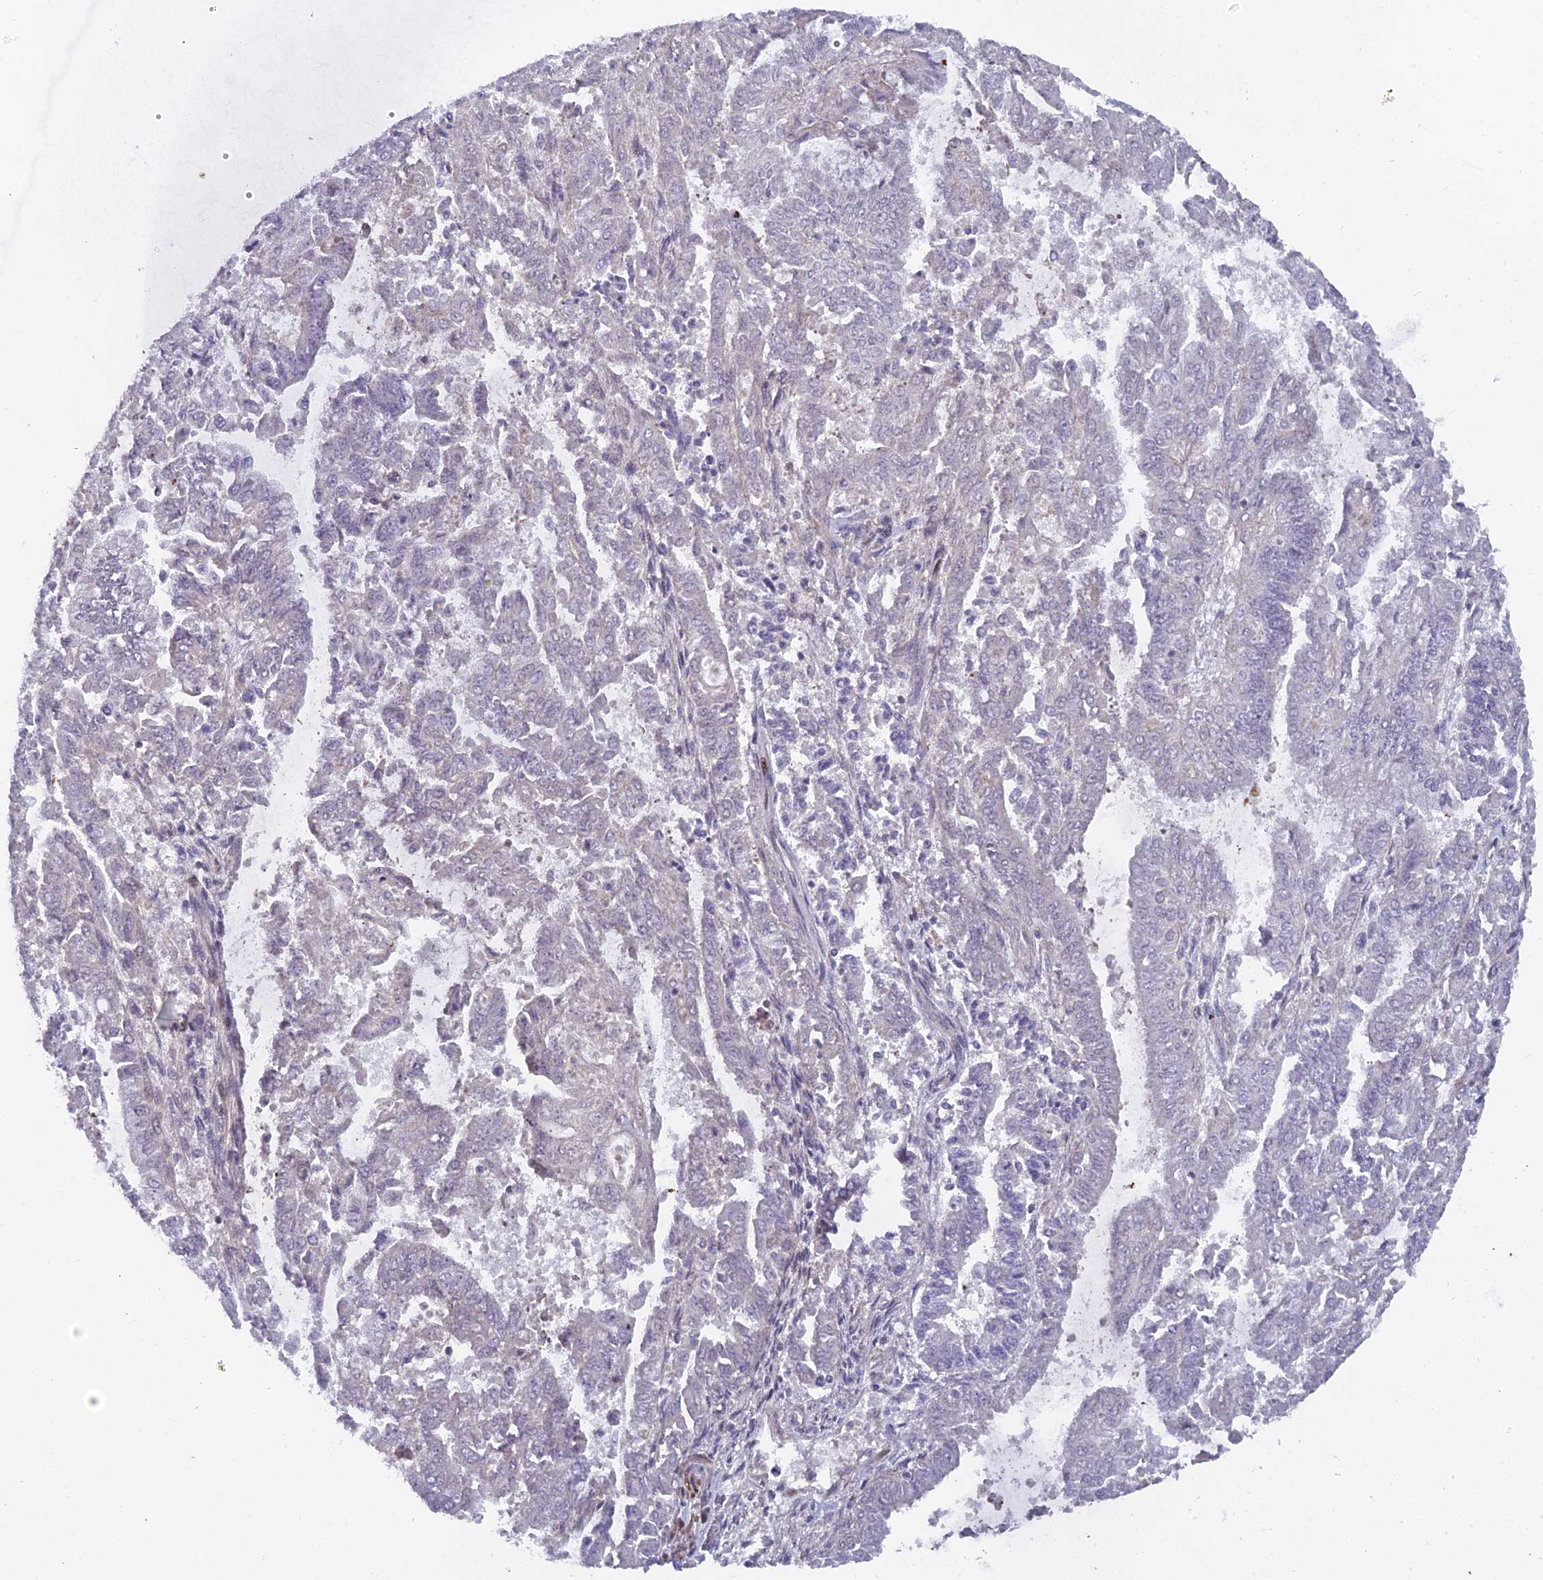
{"staining": {"intensity": "negative", "quantity": "none", "location": "none"}, "tissue": "endometrial cancer", "cell_type": "Tumor cells", "image_type": "cancer", "snomed": [{"axis": "morphology", "description": "Adenocarcinoma, NOS"}, {"axis": "topography", "description": "Endometrium"}], "caption": "IHC of endometrial cancer (adenocarcinoma) exhibits no staining in tumor cells. Nuclei are stained in blue.", "gene": "RAB28", "patient": {"sex": "female", "age": 73}}